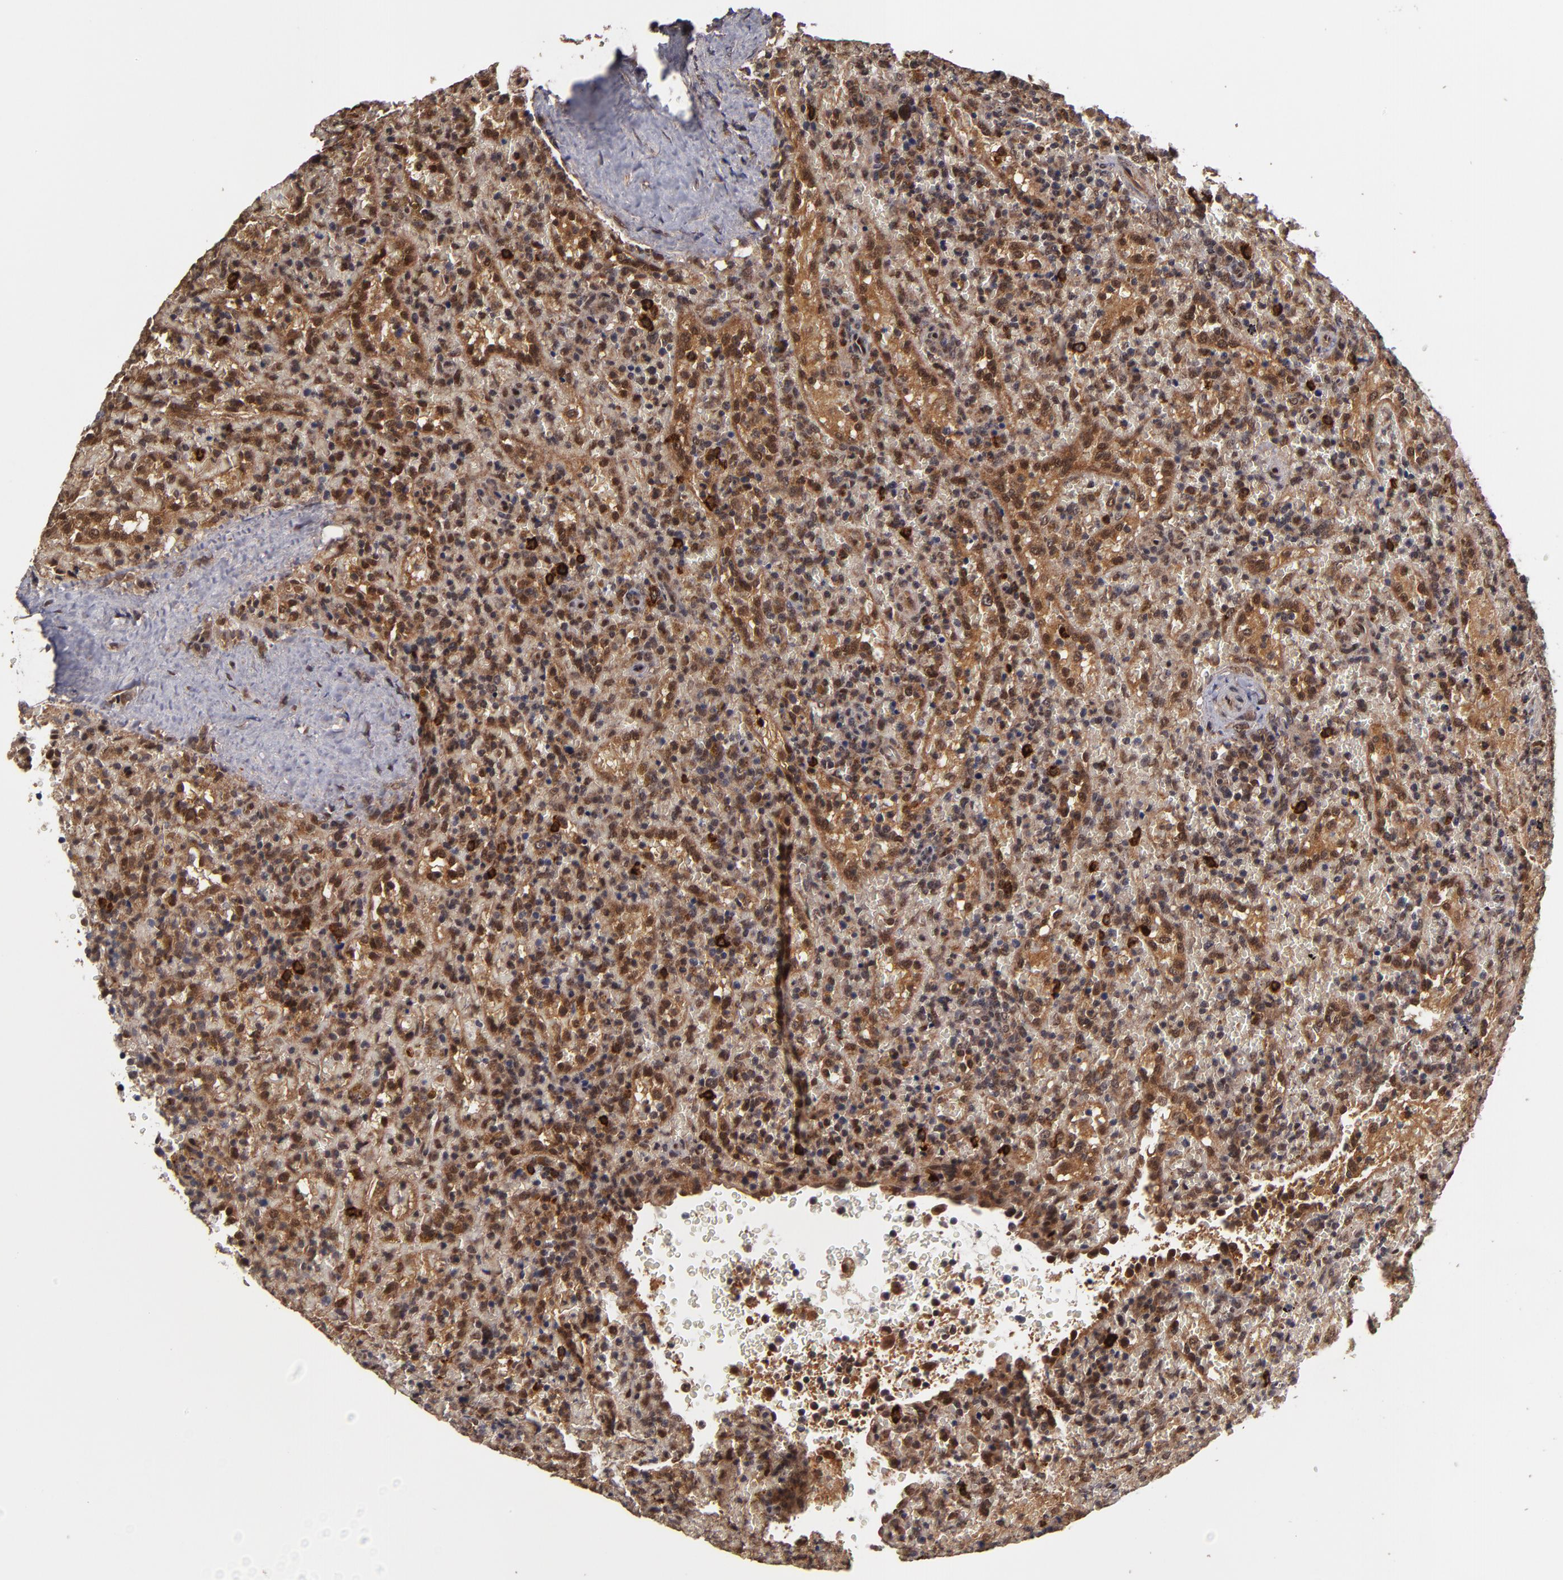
{"staining": {"intensity": "weak", "quantity": "25%-75%", "location": "cytoplasmic/membranous"}, "tissue": "lymphoma", "cell_type": "Tumor cells", "image_type": "cancer", "snomed": [{"axis": "morphology", "description": "Malignant lymphoma, non-Hodgkin's type, High grade"}, {"axis": "topography", "description": "Spleen"}, {"axis": "topography", "description": "Lymph node"}], "caption": "DAB (3,3'-diaminobenzidine) immunohistochemical staining of lymphoma shows weak cytoplasmic/membranous protein expression in approximately 25%-75% of tumor cells. The staining was performed using DAB, with brown indicating positive protein expression. Nuclei are stained blue with hematoxylin.", "gene": "CUL5", "patient": {"sex": "female", "age": 70}}